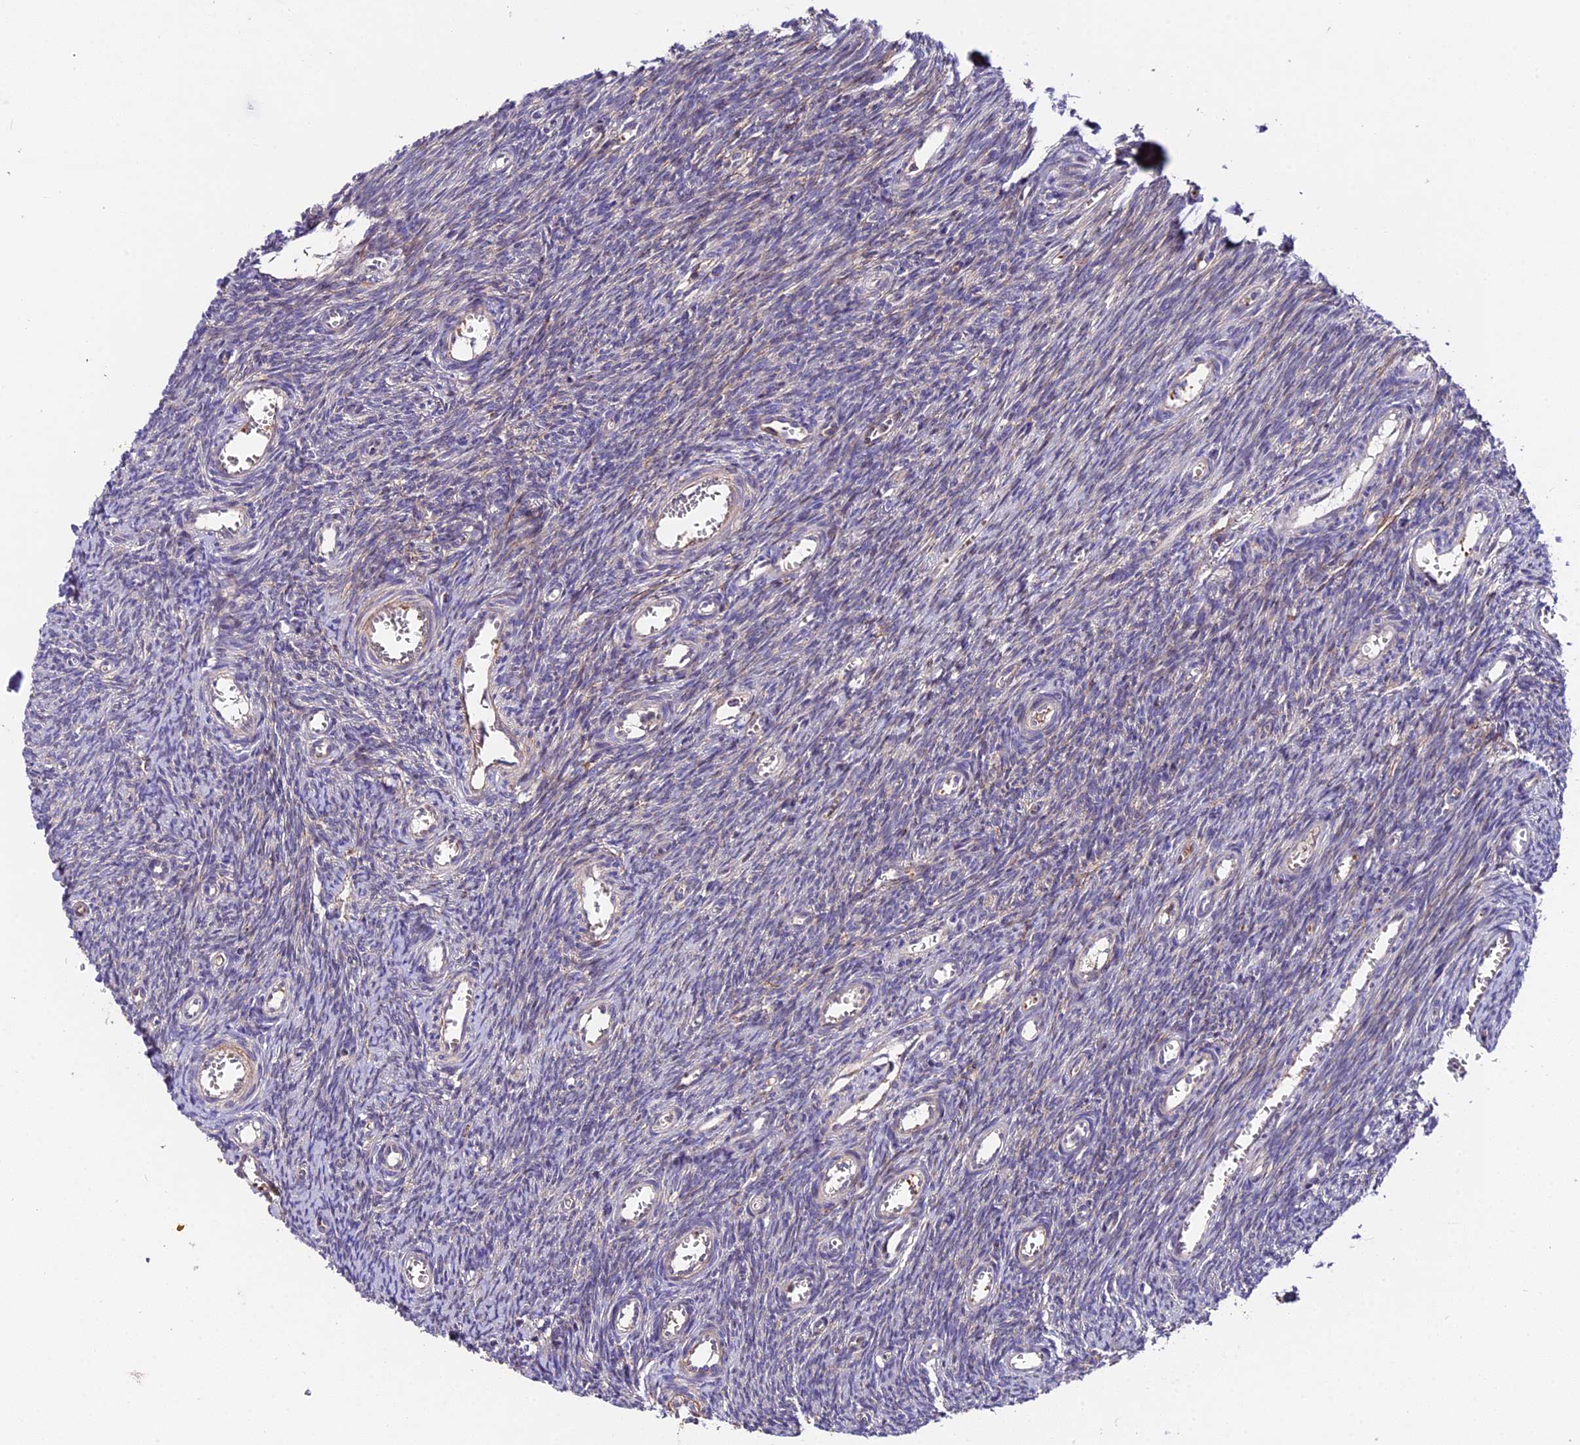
{"staining": {"intensity": "negative", "quantity": "none", "location": "none"}, "tissue": "ovary", "cell_type": "Follicle cells", "image_type": "normal", "snomed": [{"axis": "morphology", "description": "Normal tissue, NOS"}, {"axis": "topography", "description": "Ovary"}], "caption": "This is an immunohistochemistry photomicrograph of normal human ovary. There is no expression in follicle cells.", "gene": "TRMT1", "patient": {"sex": "female", "age": 44}}